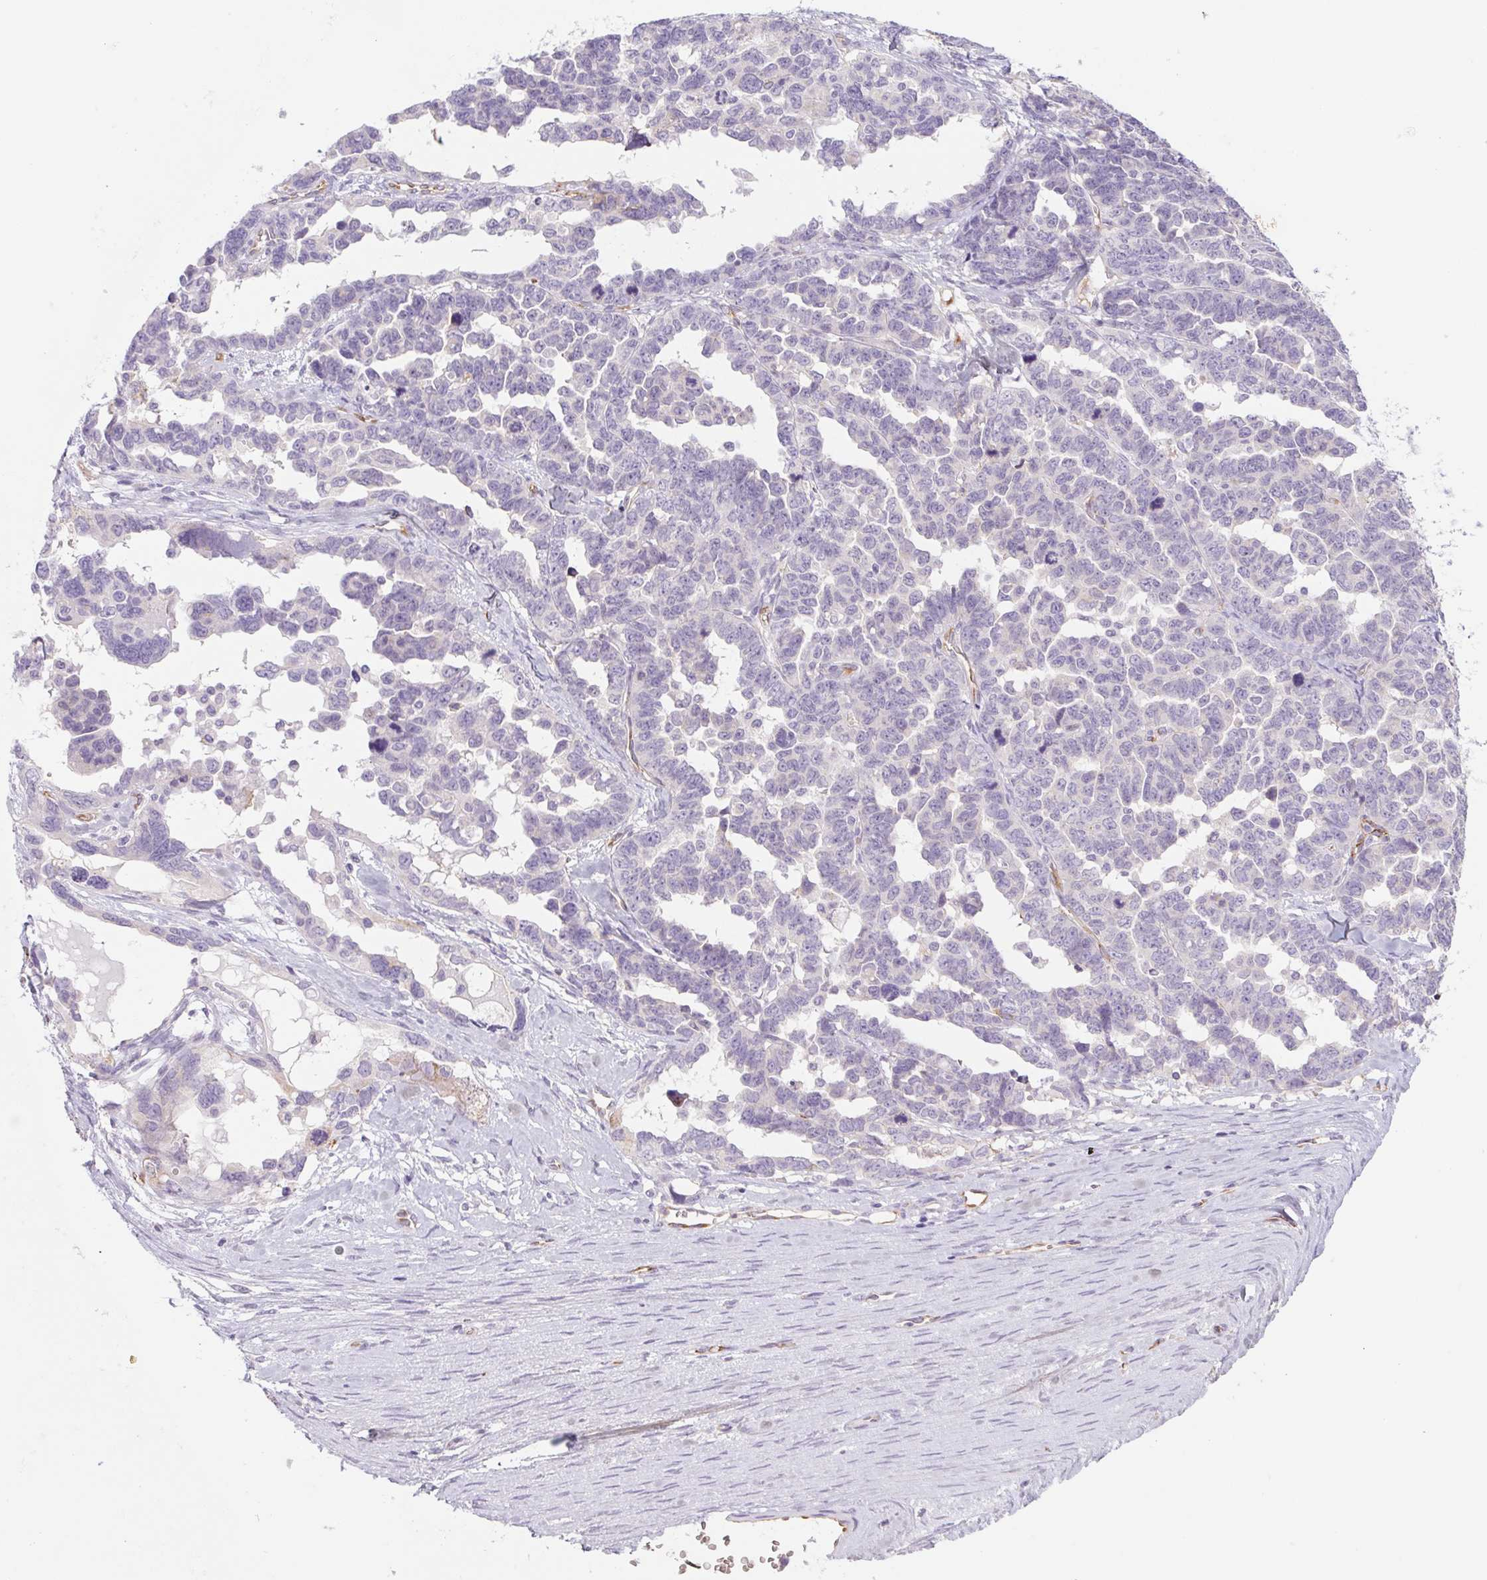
{"staining": {"intensity": "negative", "quantity": "none", "location": "none"}, "tissue": "ovarian cancer", "cell_type": "Tumor cells", "image_type": "cancer", "snomed": [{"axis": "morphology", "description": "Cystadenocarcinoma, serous, NOS"}, {"axis": "topography", "description": "Ovary"}], "caption": "IHC photomicrograph of neoplastic tissue: human ovarian serous cystadenocarcinoma stained with DAB shows no significant protein expression in tumor cells.", "gene": "IGFL3", "patient": {"sex": "female", "age": 69}}